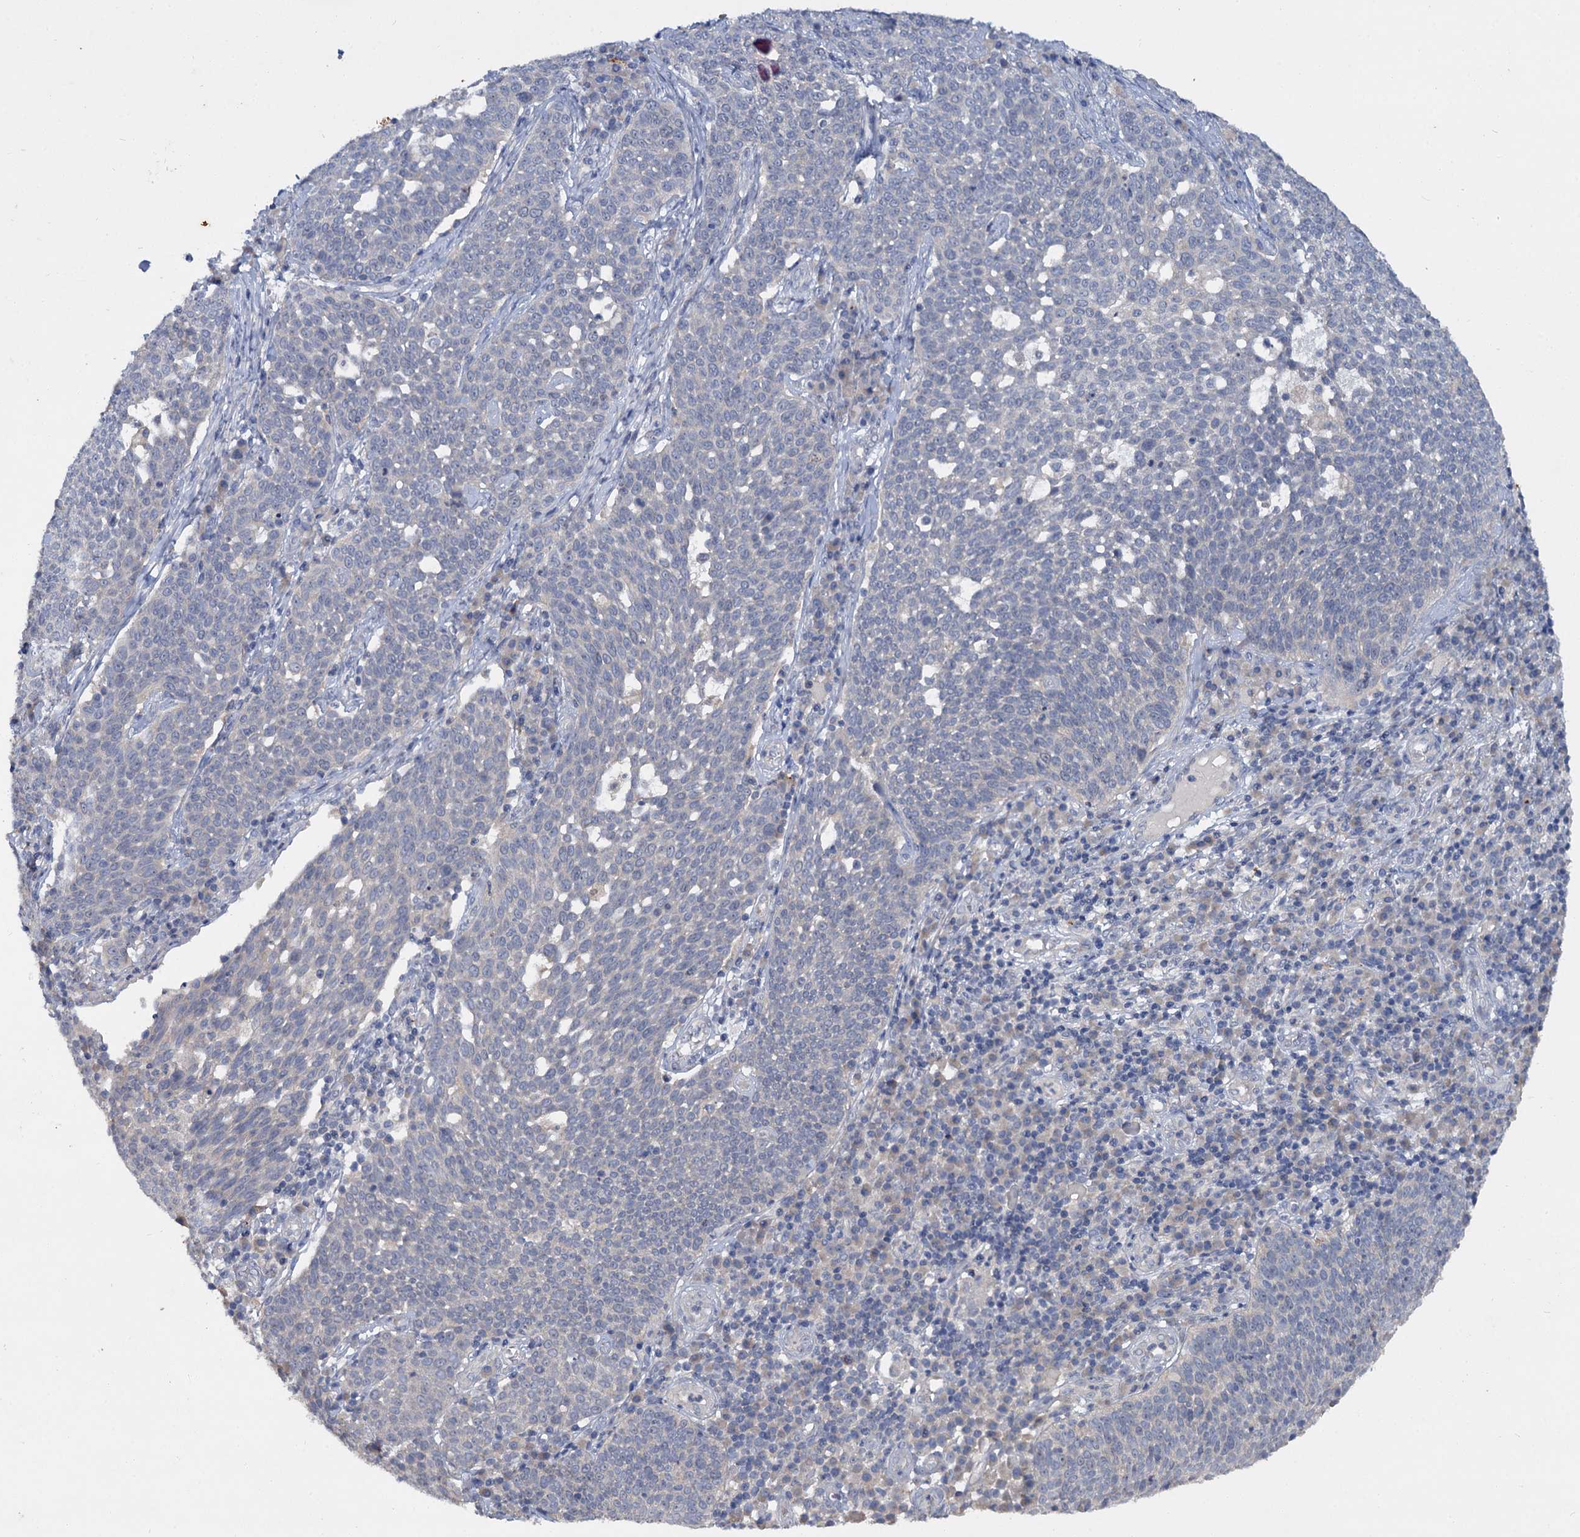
{"staining": {"intensity": "negative", "quantity": "none", "location": "none"}, "tissue": "cervical cancer", "cell_type": "Tumor cells", "image_type": "cancer", "snomed": [{"axis": "morphology", "description": "Squamous cell carcinoma, NOS"}, {"axis": "topography", "description": "Cervix"}], "caption": "Tumor cells show no significant expression in cervical cancer.", "gene": "ATP9A", "patient": {"sex": "female", "age": 34}}